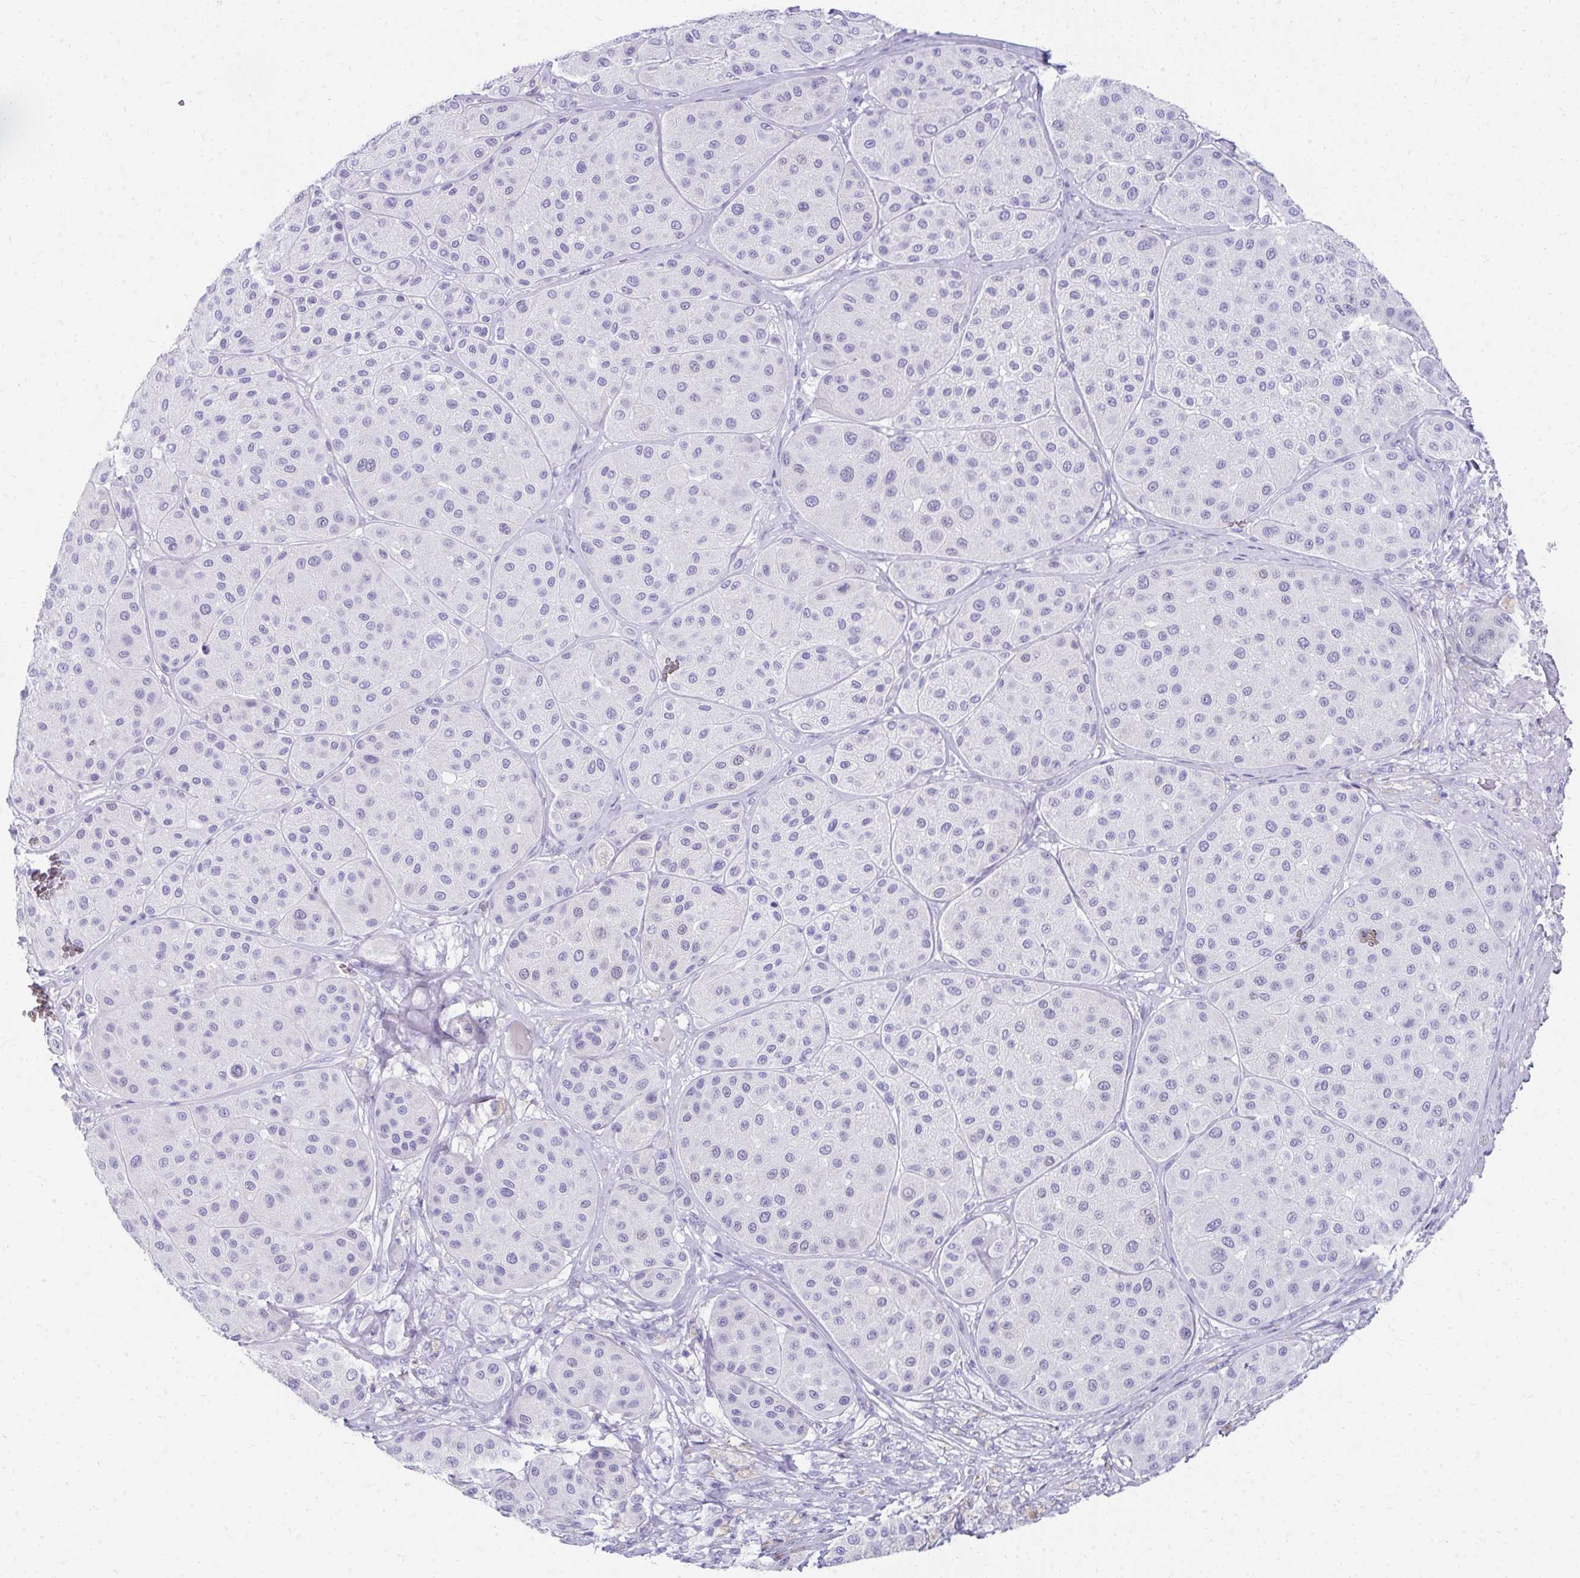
{"staining": {"intensity": "negative", "quantity": "none", "location": "none"}, "tissue": "melanoma", "cell_type": "Tumor cells", "image_type": "cancer", "snomed": [{"axis": "morphology", "description": "Malignant melanoma, Metastatic site"}, {"axis": "topography", "description": "Smooth muscle"}], "caption": "There is no significant staining in tumor cells of melanoma.", "gene": "SEC14L3", "patient": {"sex": "male", "age": 41}}